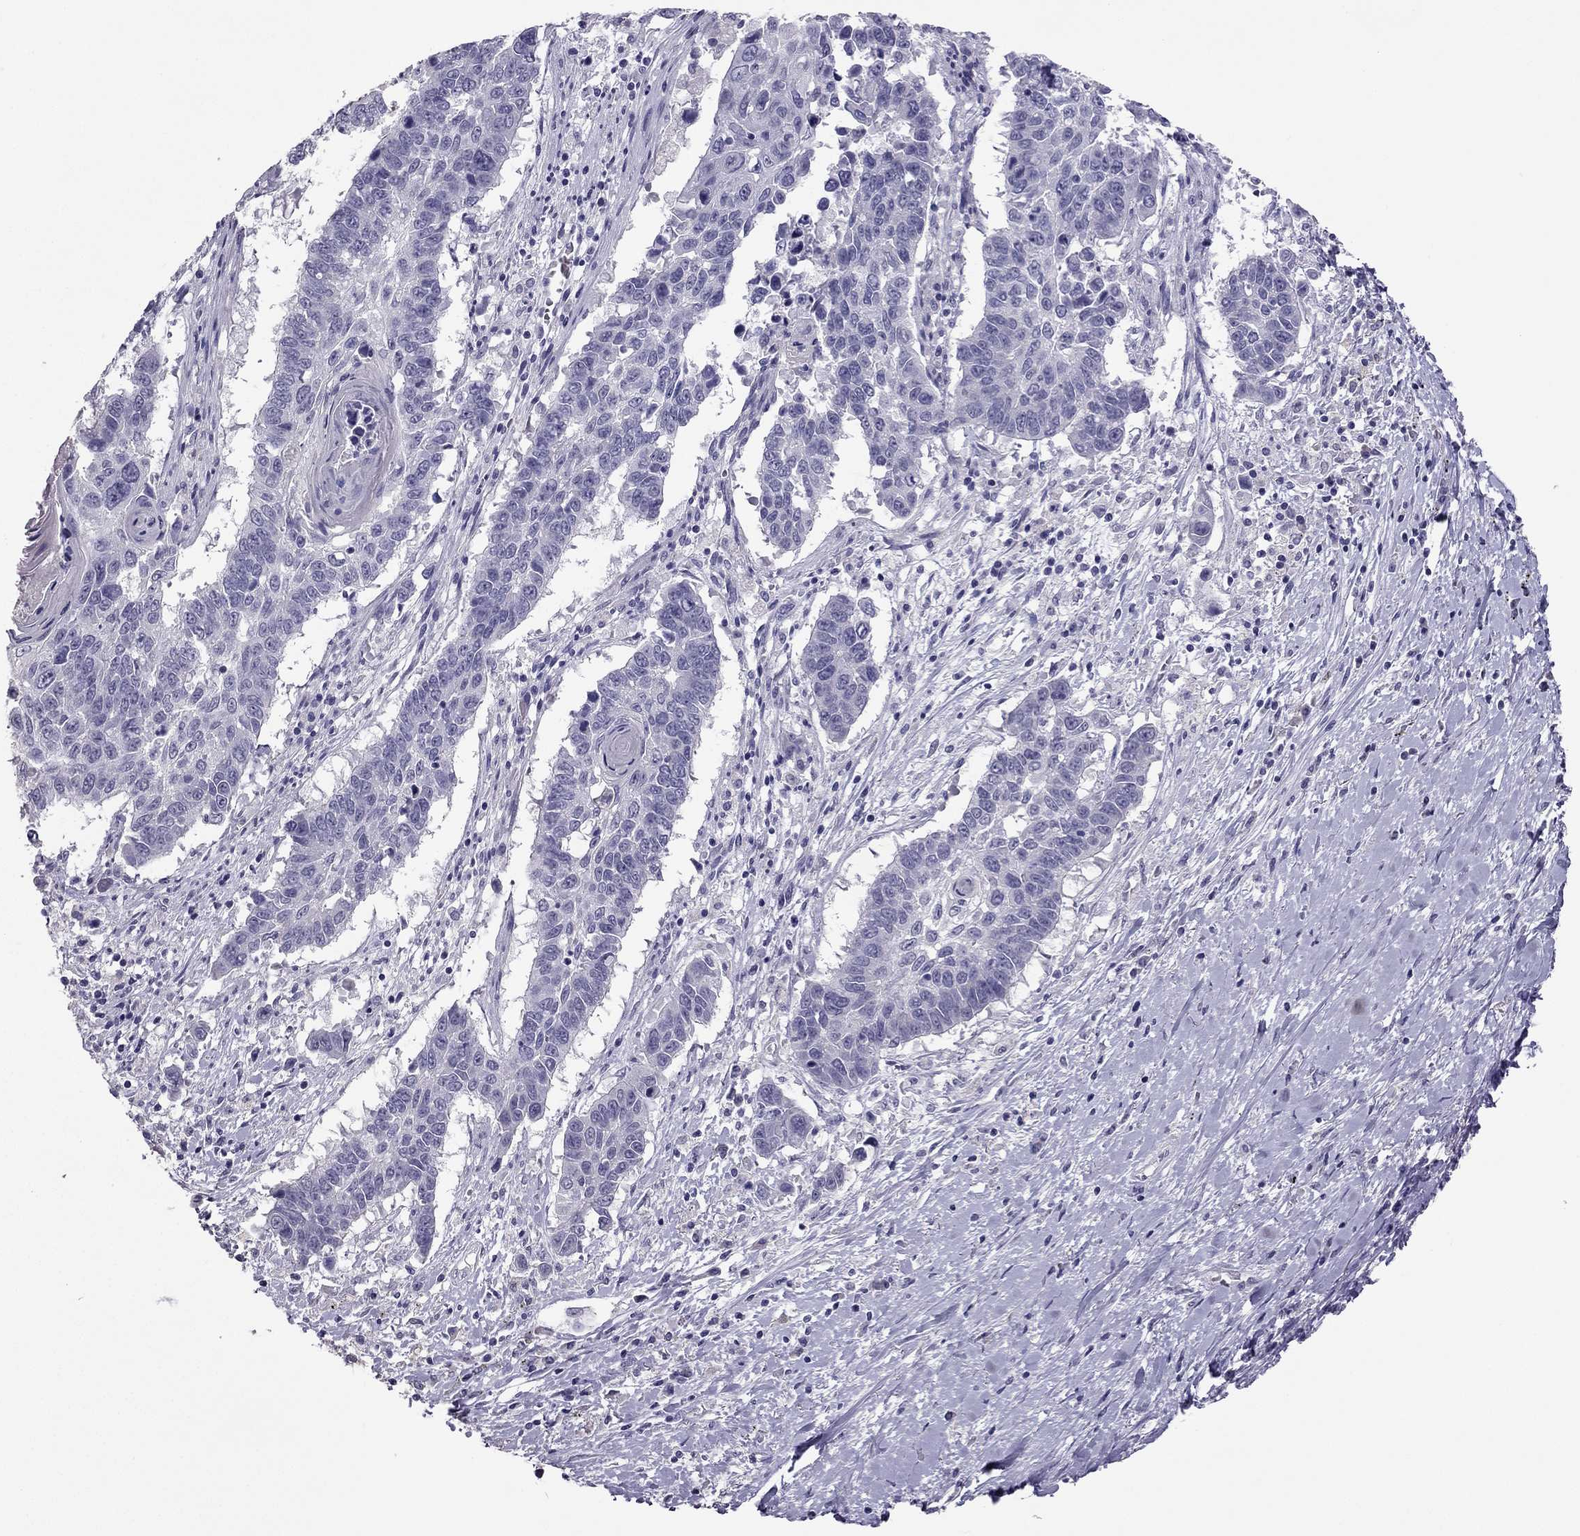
{"staining": {"intensity": "negative", "quantity": "none", "location": "none"}, "tissue": "lung cancer", "cell_type": "Tumor cells", "image_type": "cancer", "snomed": [{"axis": "morphology", "description": "Squamous cell carcinoma, NOS"}, {"axis": "topography", "description": "Lung"}], "caption": "A high-resolution histopathology image shows IHC staining of squamous cell carcinoma (lung), which displays no significant expression in tumor cells. The staining was performed using DAB to visualize the protein expression in brown, while the nuclei were stained in blue with hematoxylin (Magnification: 20x).", "gene": "RHO", "patient": {"sex": "male", "age": 73}}